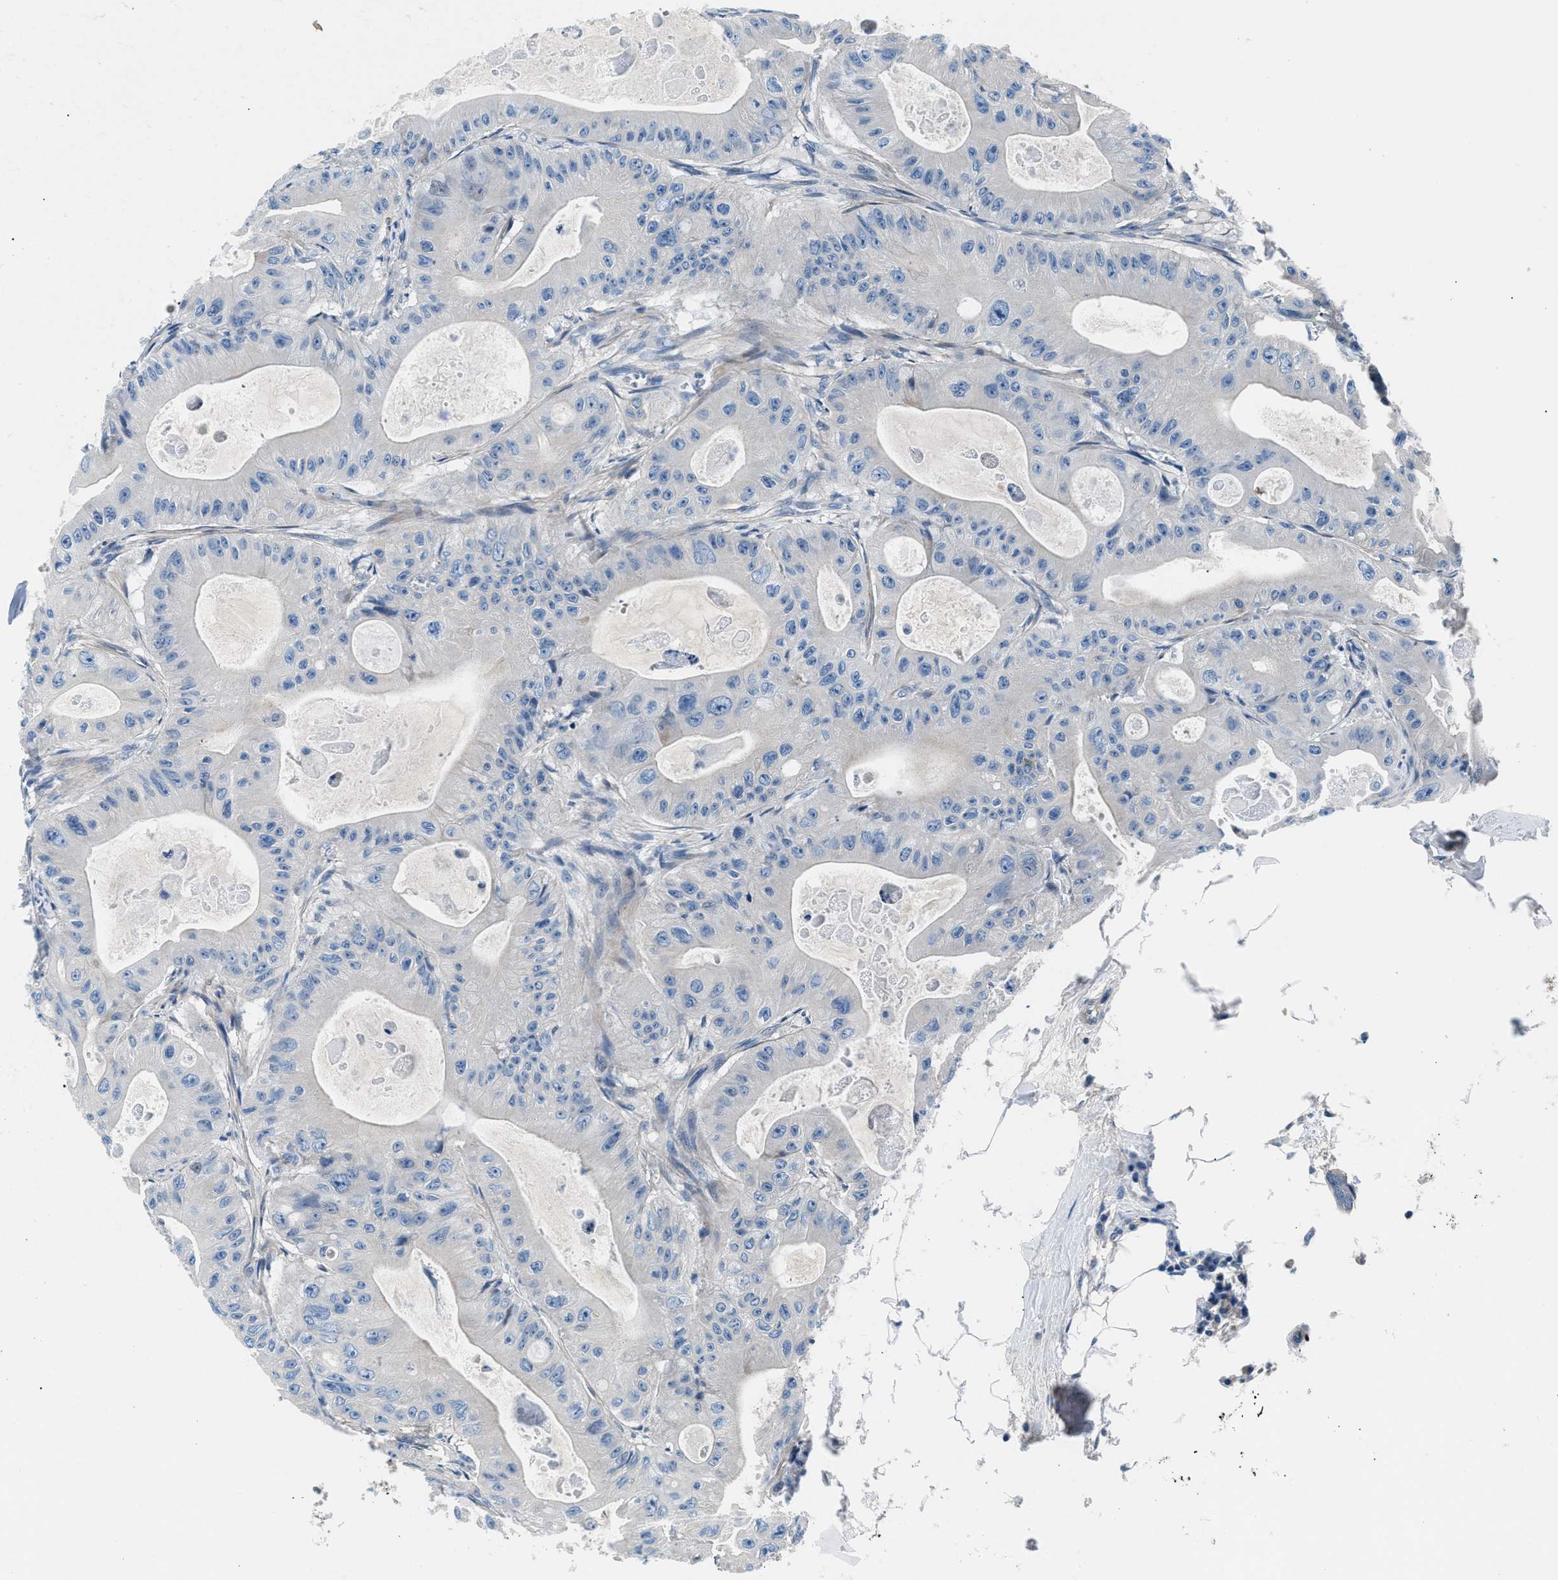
{"staining": {"intensity": "negative", "quantity": "none", "location": "none"}, "tissue": "colorectal cancer", "cell_type": "Tumor cells", "image_type": "cancer", "snomed": [{"axis": "morphology", "description": "Adenocarcinoma, NOS"}, {"axis": "topography", "description": "Colon"}], "caption": "Tumor cells are negative for protein expression in human colorectal cancer.", "gene": "CDRT4", "patient": {"sex": "female", "age": 46}}